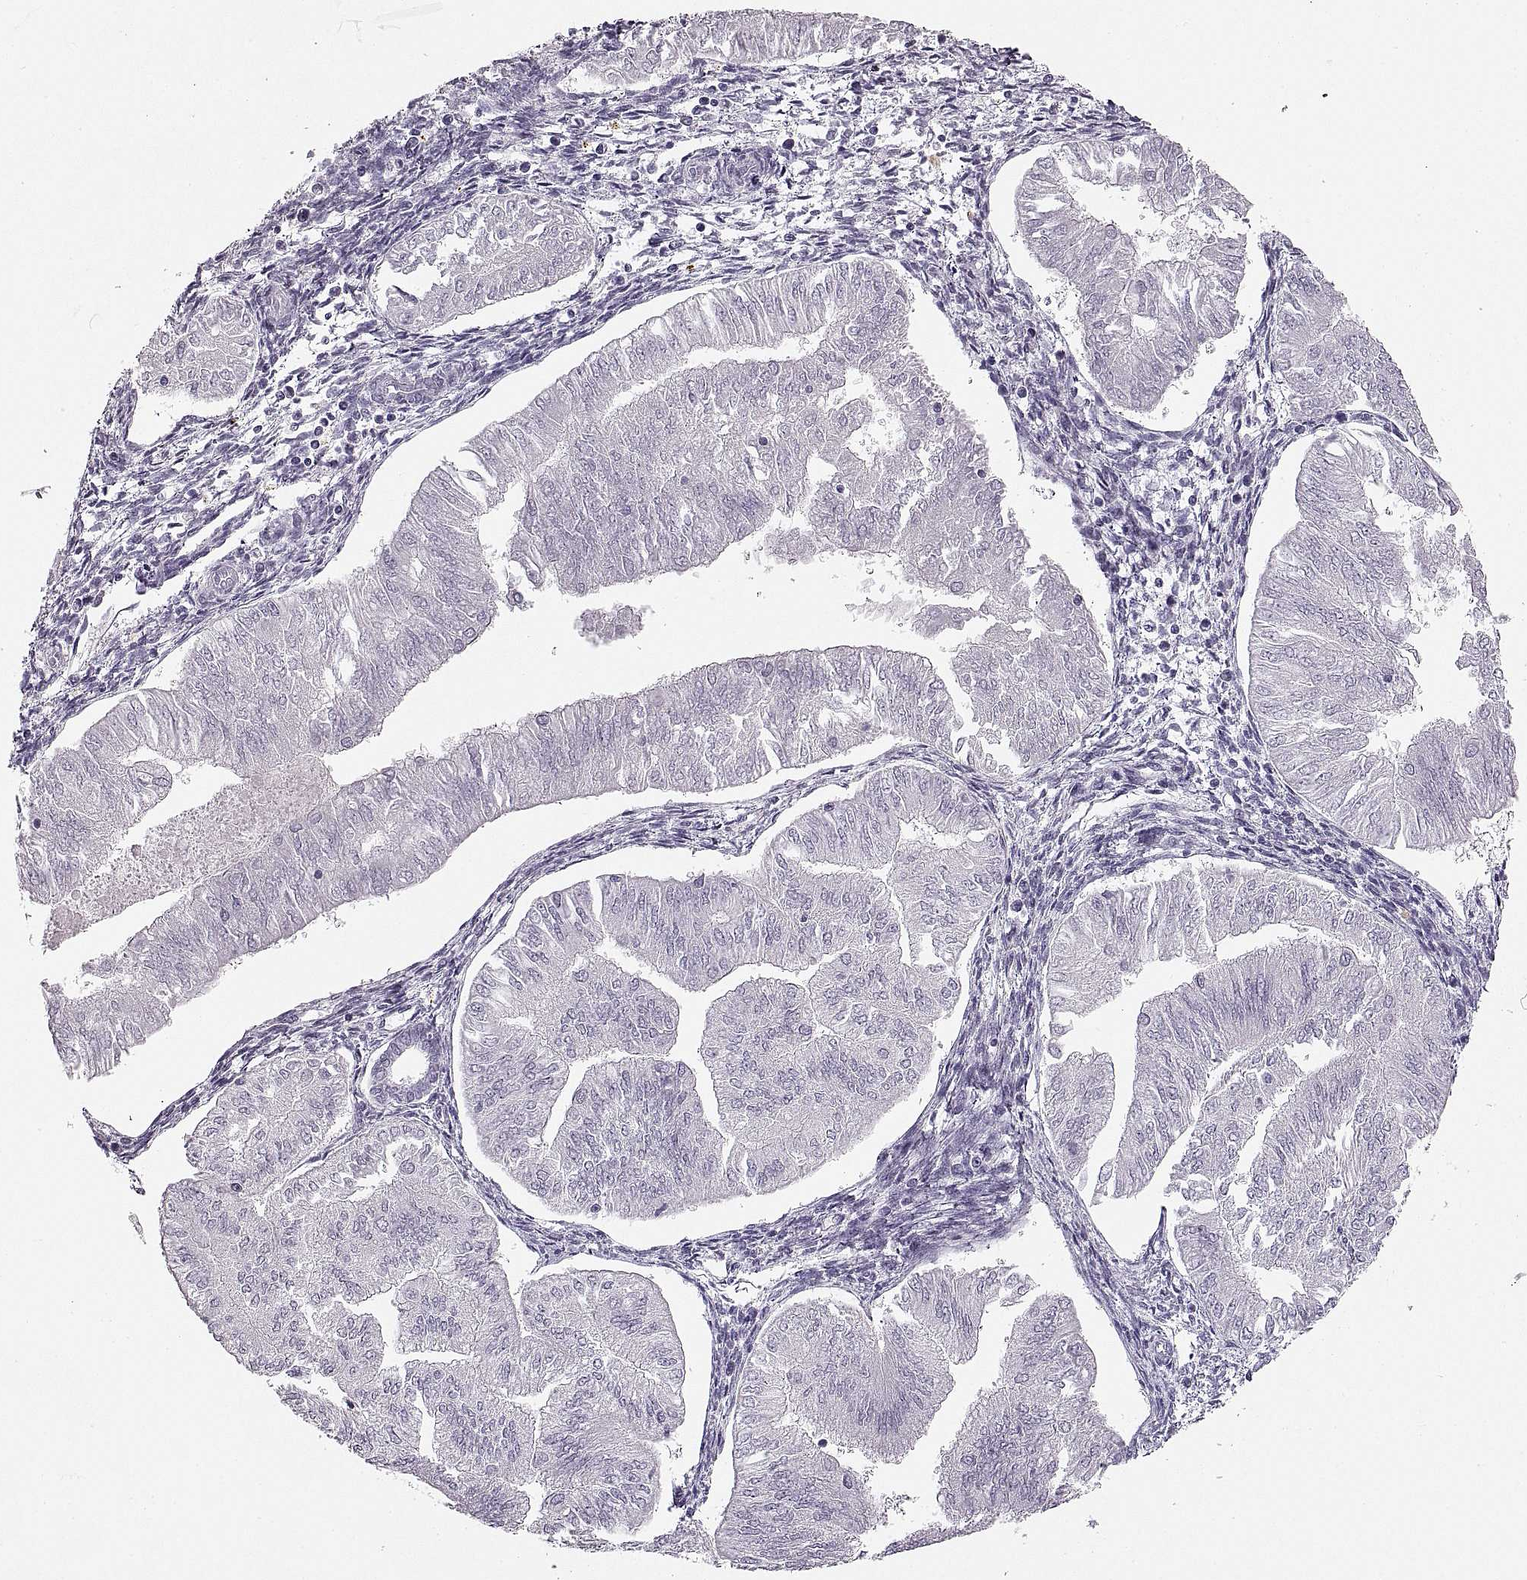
{"staining": {"intensity": "negative", "quantity": "none", "location": "none"}, "tissue": "endometrial cancer", "cell_type": "Tumor cells", "image_type": "cancer", "snomed": [{"axis": "morphology", "description": "Adenocarcinoma, NOS"}, {"axis": "topography", "description": "Endometrium"}], "caption": "Endometrial cancer was stained to show a protein in brown. There is no significant staining in tumor cells.", "gene": "MILR1", "patient": {"sex": "female", "age": 53}}